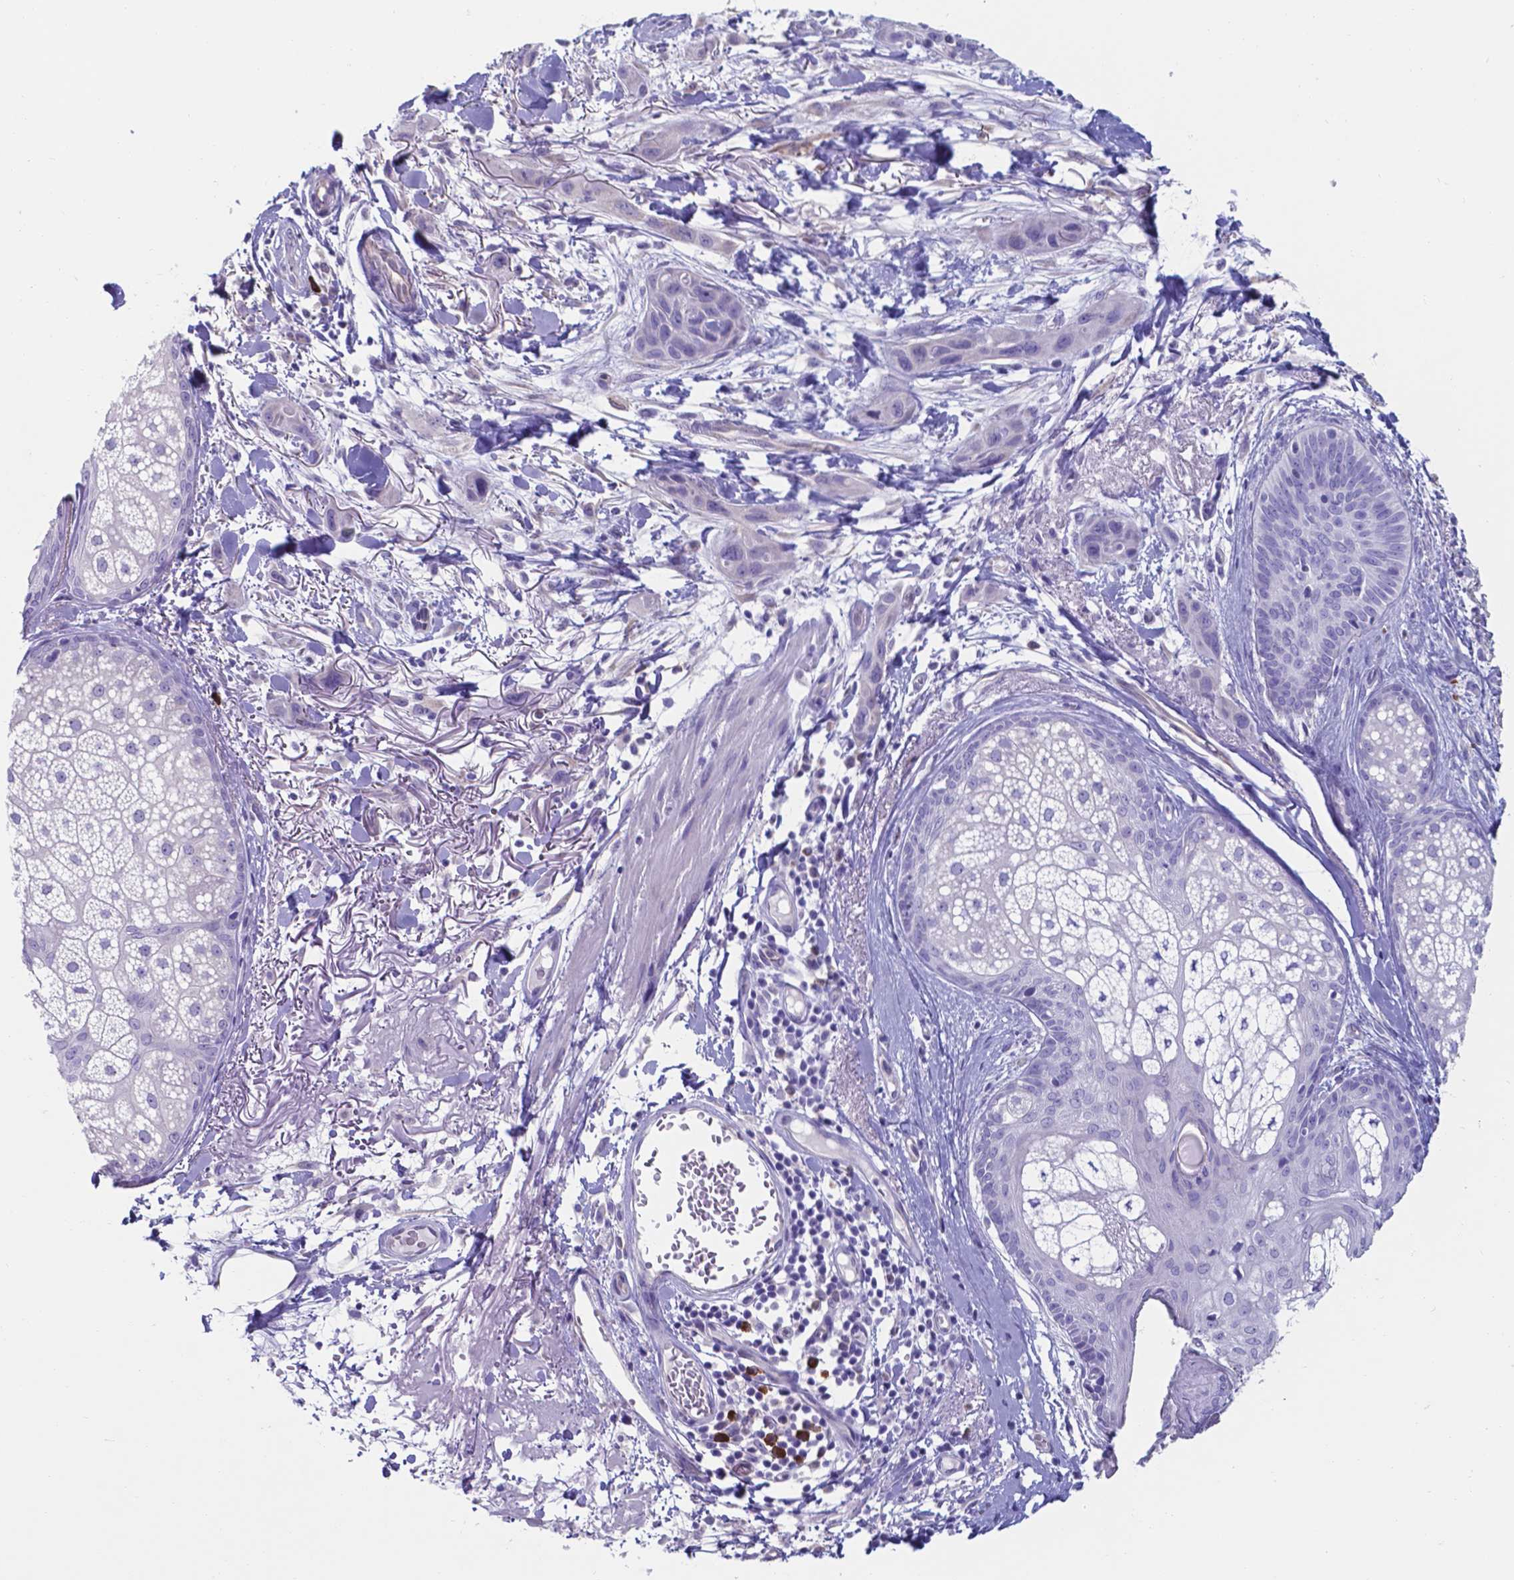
{"staining": {"intensity": "negative", "quantity": "none", "location": "none"}, "tissue": "skin cancer", "cell_type": "Tumor cells", "image_type": "cancer", "snomed": [{"axis": "morphology", "description": "Squamous cell carcinoma, NOS"}, {"axis": "topography", "description": "Skin"}], "caption": "Image shows no protein staining in tumor cells of skin squamous cell carcinoma tissue.", "gene": "UBE2J1", "patient": {"sex": "male", "age": 79}}